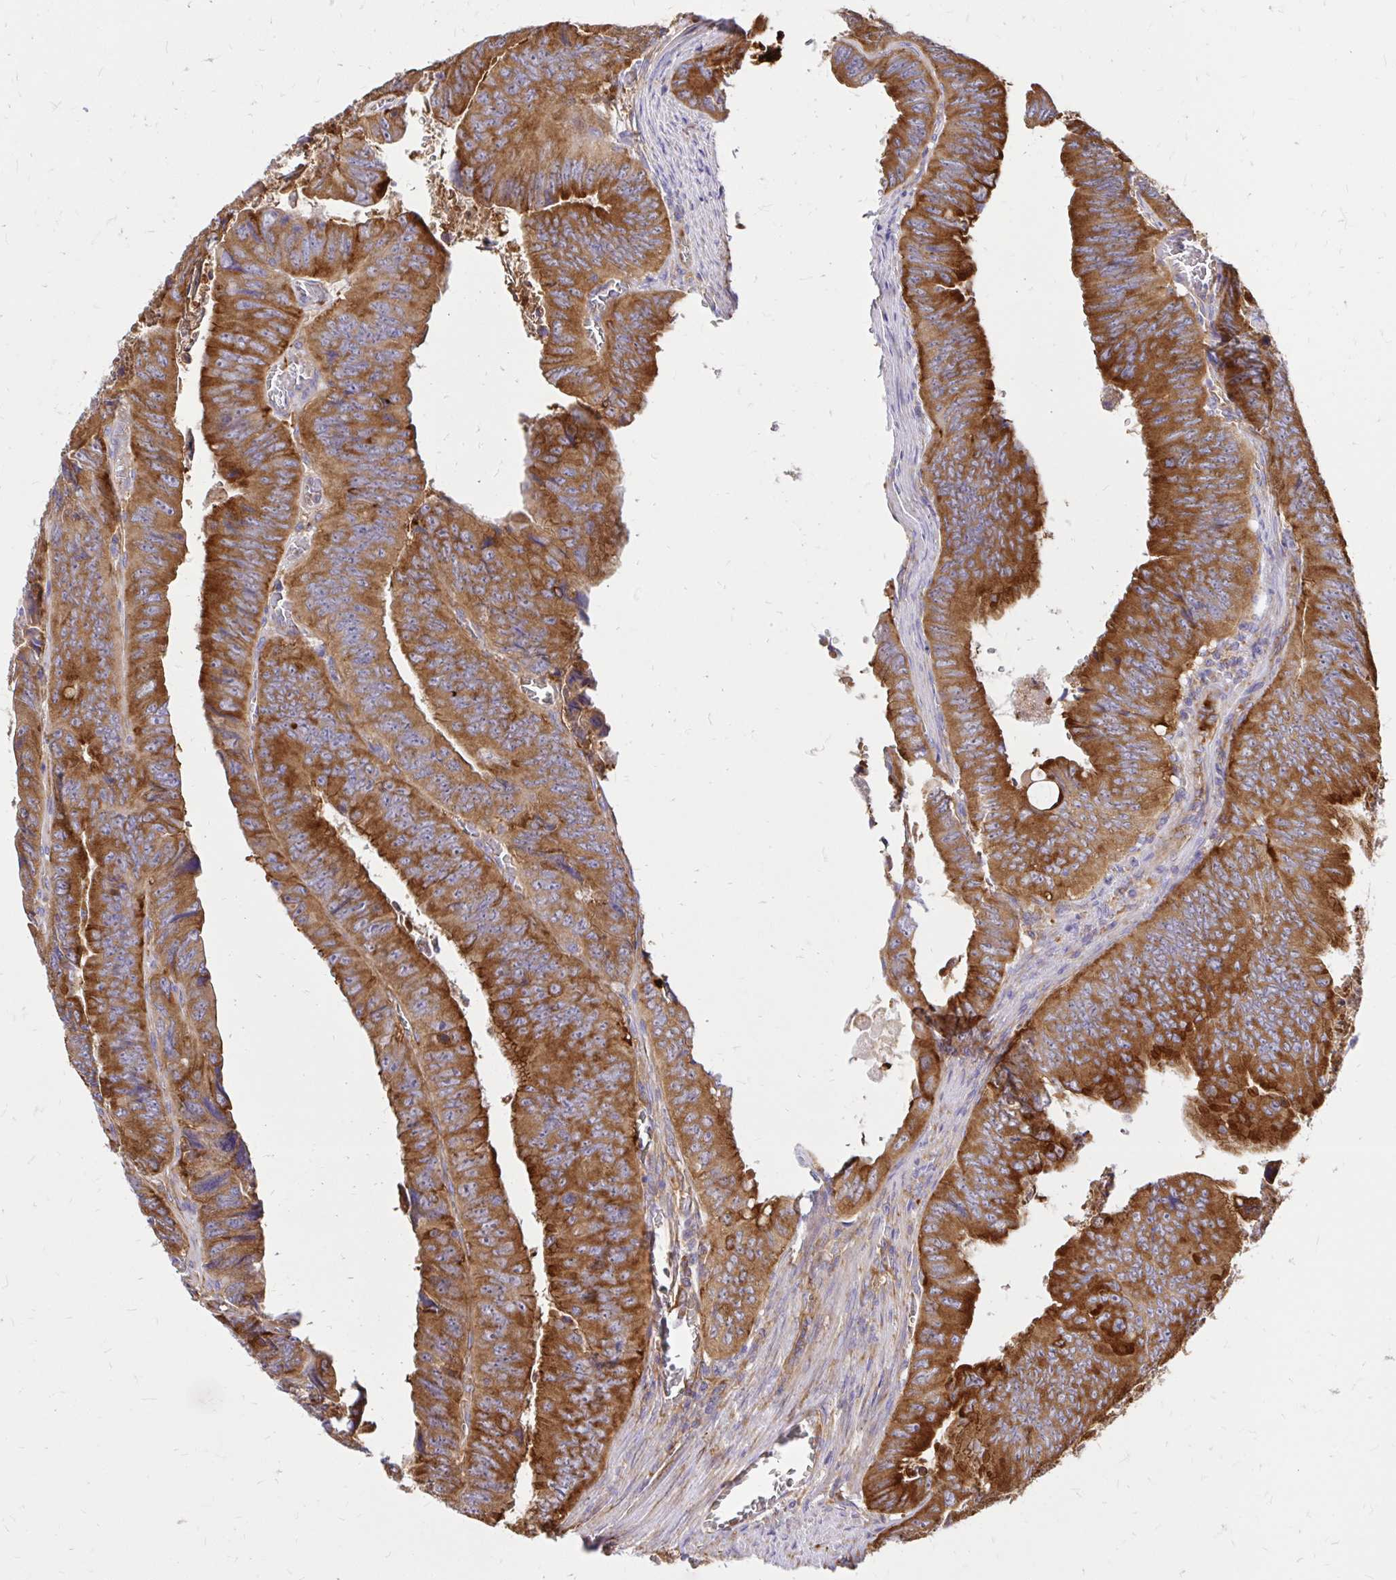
{"staining": {"intensity": "strong", "quantity": ">75%", "location": "cytoplasmic/membranous"}, "tissue": "colorectal cancer", "cell_type": "Tumor cells", "image_type": "cancer", "snomed": [{"axis": "morphology", "description": "Adenocarcinoma, NOS"}, {"axis": "topography", "description": "Colon"}], "caption": "The histopathology image reveals staining of colorectal cancer, revealing strong cytoplasmic/membranous protein expression (brown color) within tumor cells. (Brightfield microscopy of DAB IHC at high magnification).", "gene": "ABCB10", "patient": {"sex": "female", "age": 84}}